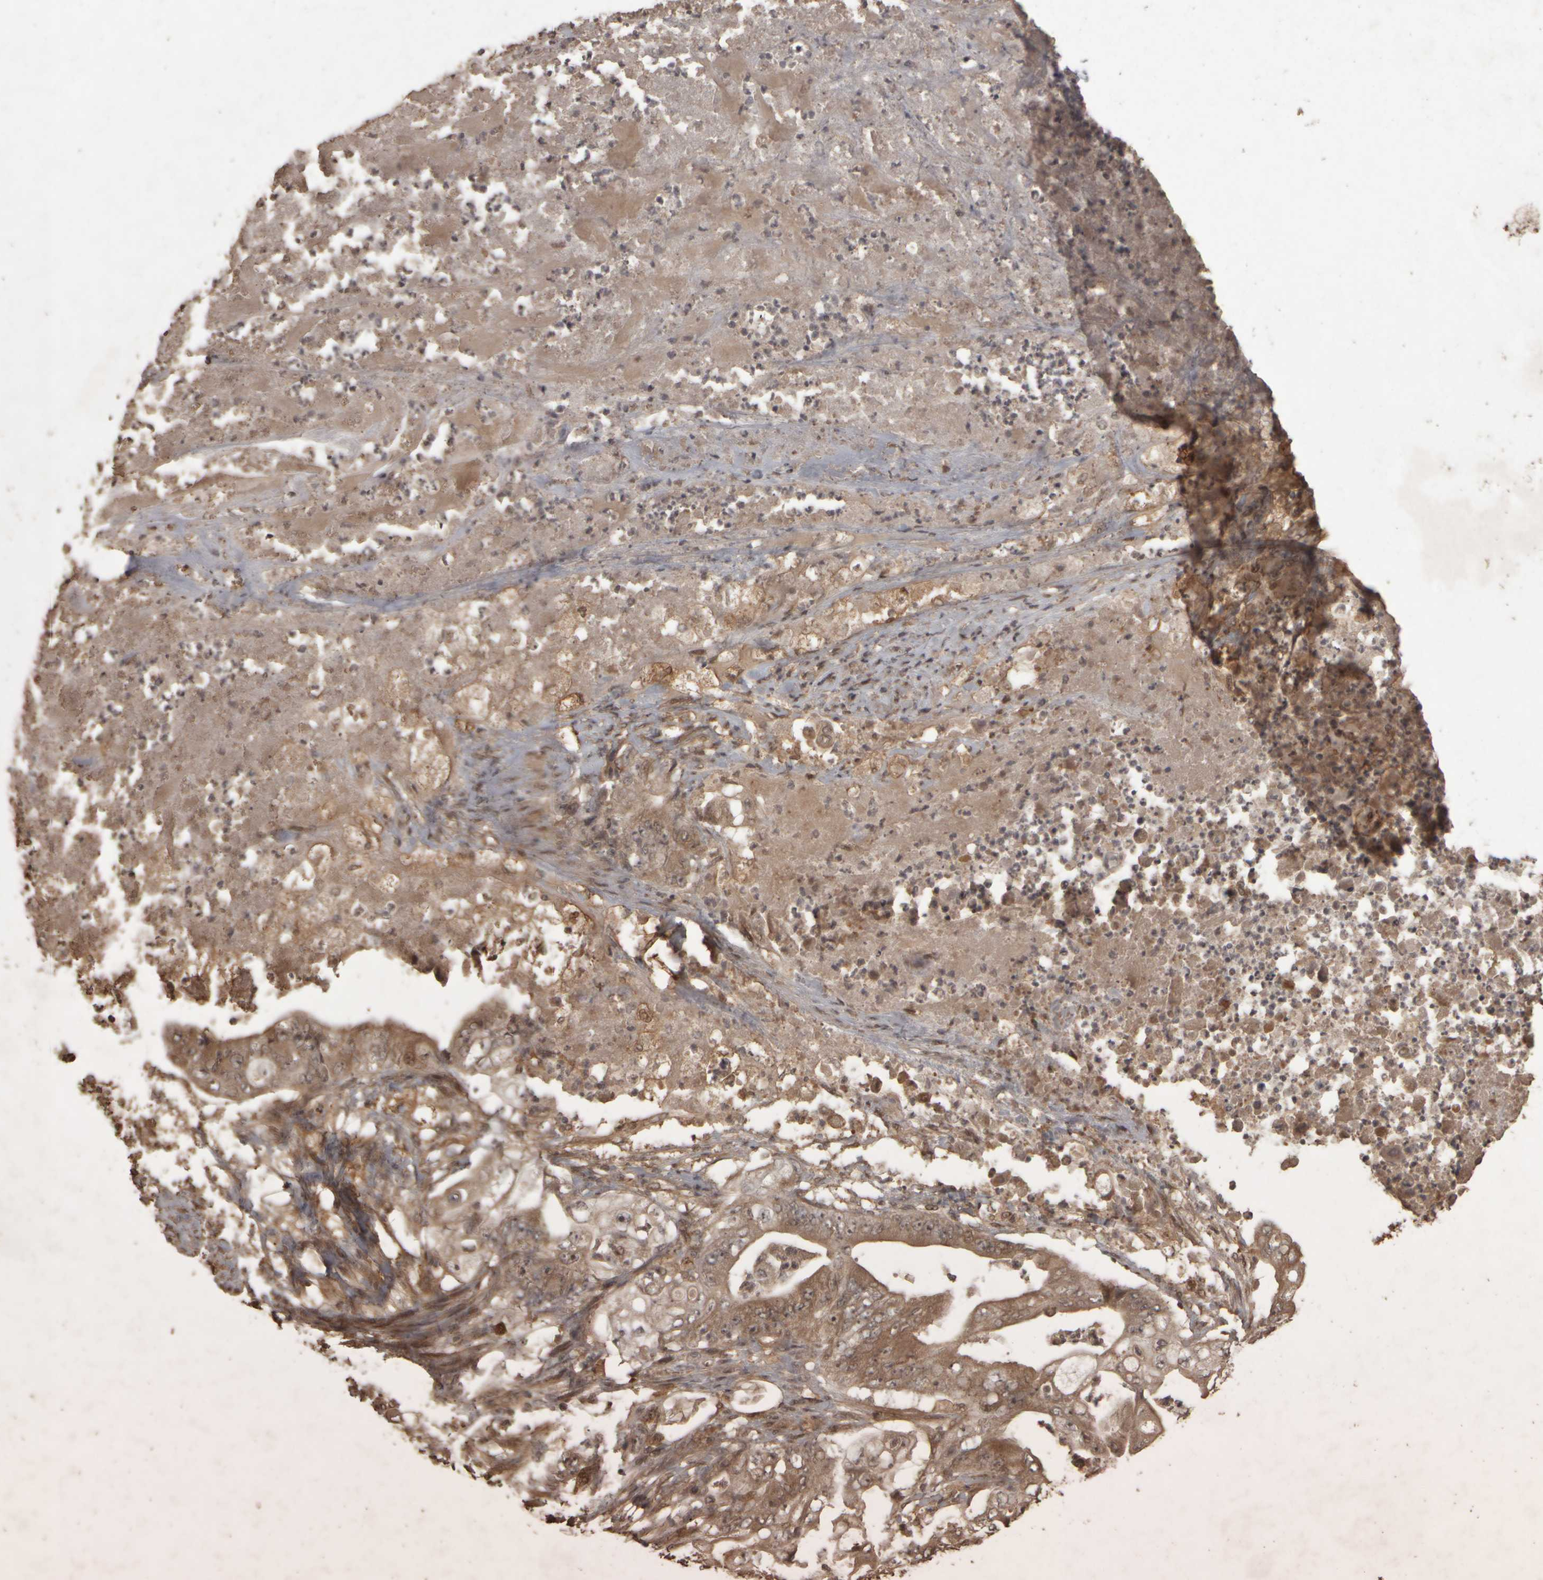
{"staining": {"intensity": "moderate", "quantity": ">75%", "location": "cytoplasmic/membranous,nuclear"}, "tissue": "stomach cancer", "cell_type": "Tumor cells", "image_type": "cancer", "snomed": [{"axis": "morphology", "description": "Adenocarcinoma, NOS"}, {"axis": "topography", "description": "Stomach"}], "caption": "Immunohistochemistry (IHC) of stomach cancer shows medium levels of moderate cytoplasmic/membranous and nuclear positivity in approximately >75% of tumor cells.", "gene": "ACO1", "patient": {"sex": "female", "age": 73}}